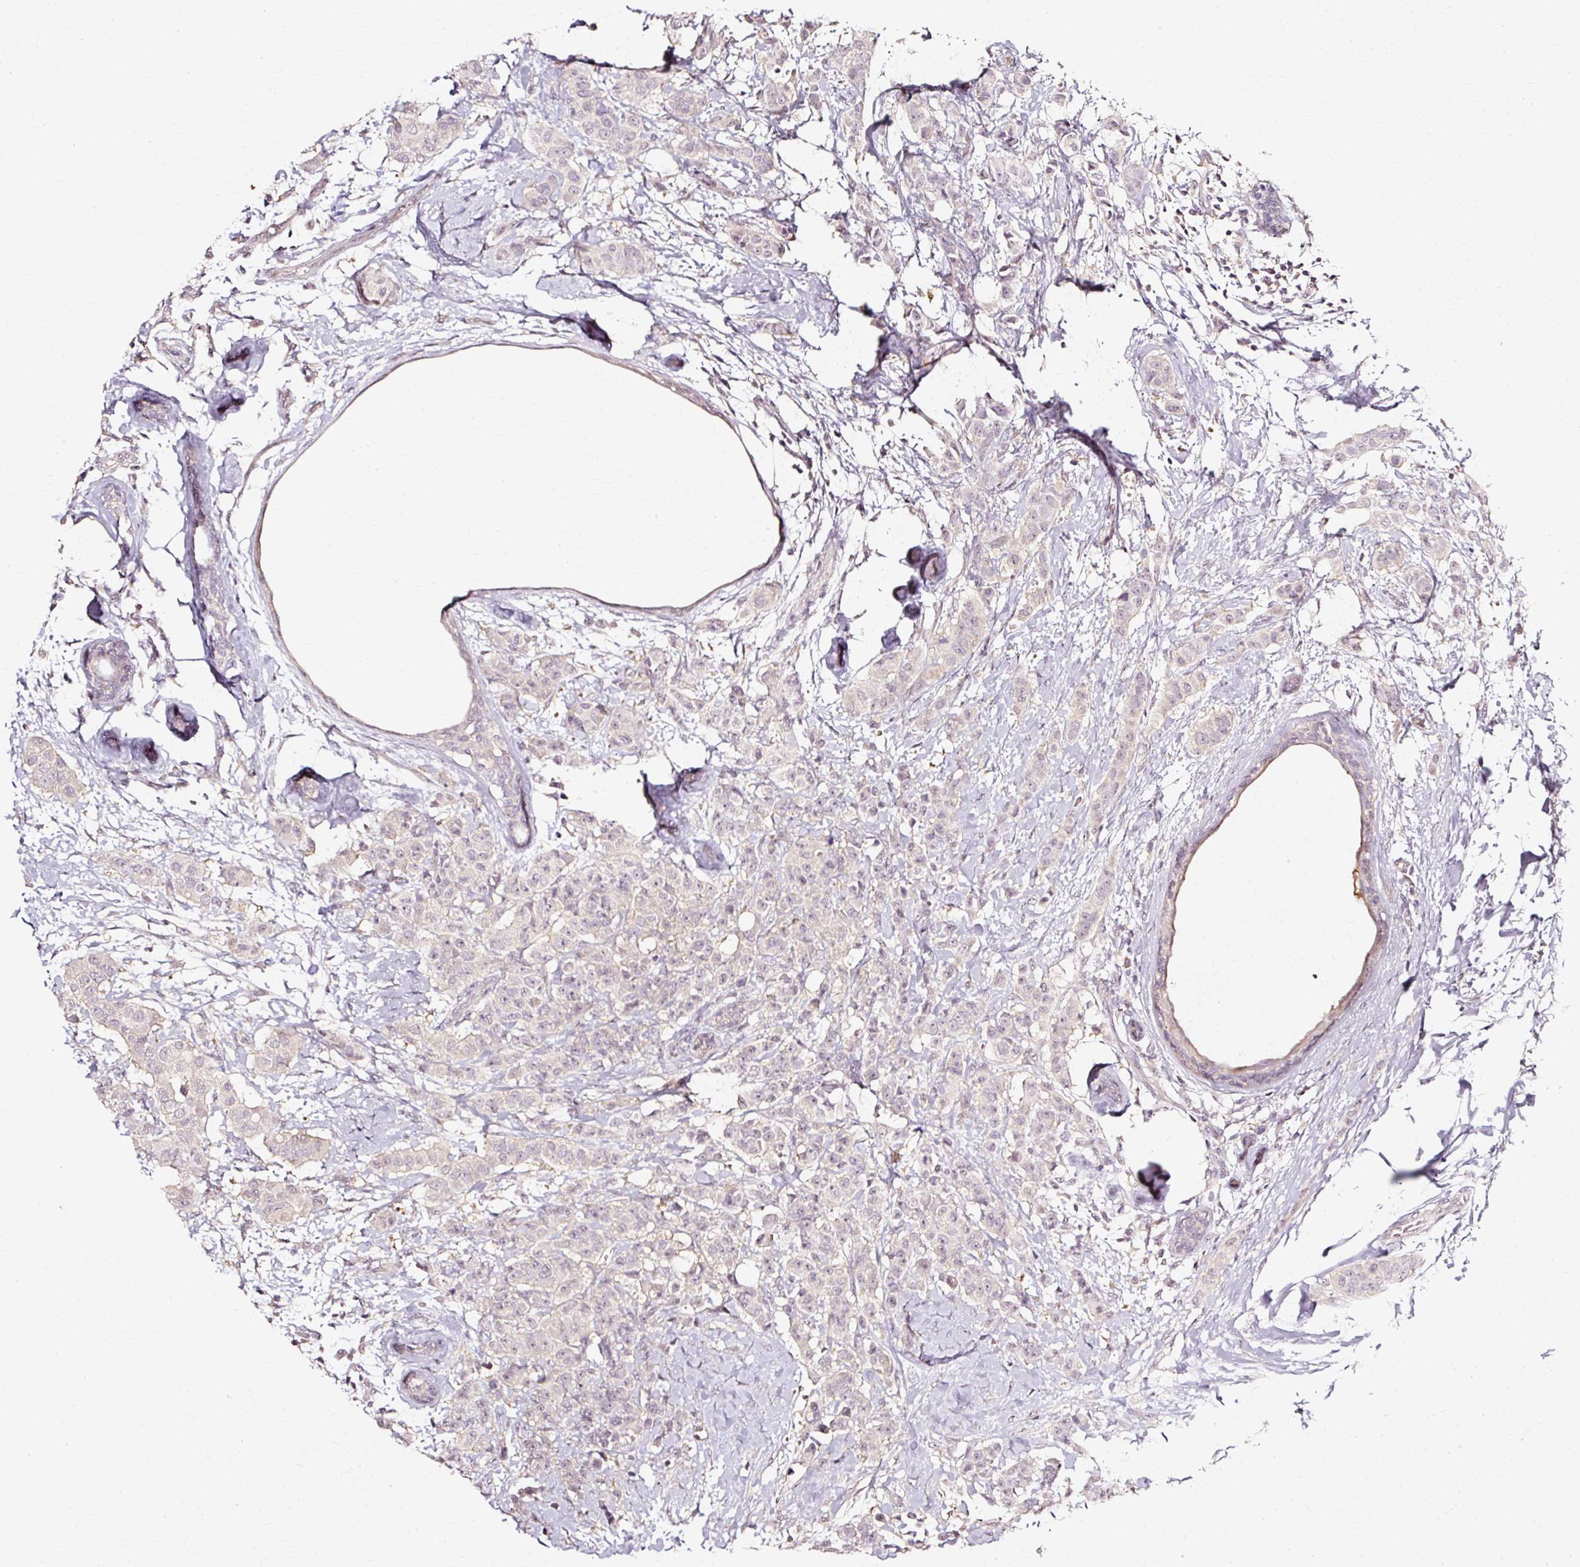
{"staining": {"intensity": "negative", "quantity": "none", "location": "none"}, "tissue": "breast cancer", "cell_type": "Tumor cells", "image_type": "cancer", "snomed": [{"axis": "morphology", "description": "Duct carcinoma"}, {"axis": "topography", "description": "Breast"}], "caption": "Micrograph shows no protein staining in tumor cells of breast infiltrating ductal carcinoma tissue.", "gene": "RGPD5", "patient": {"sex": "female", "age": 40}}